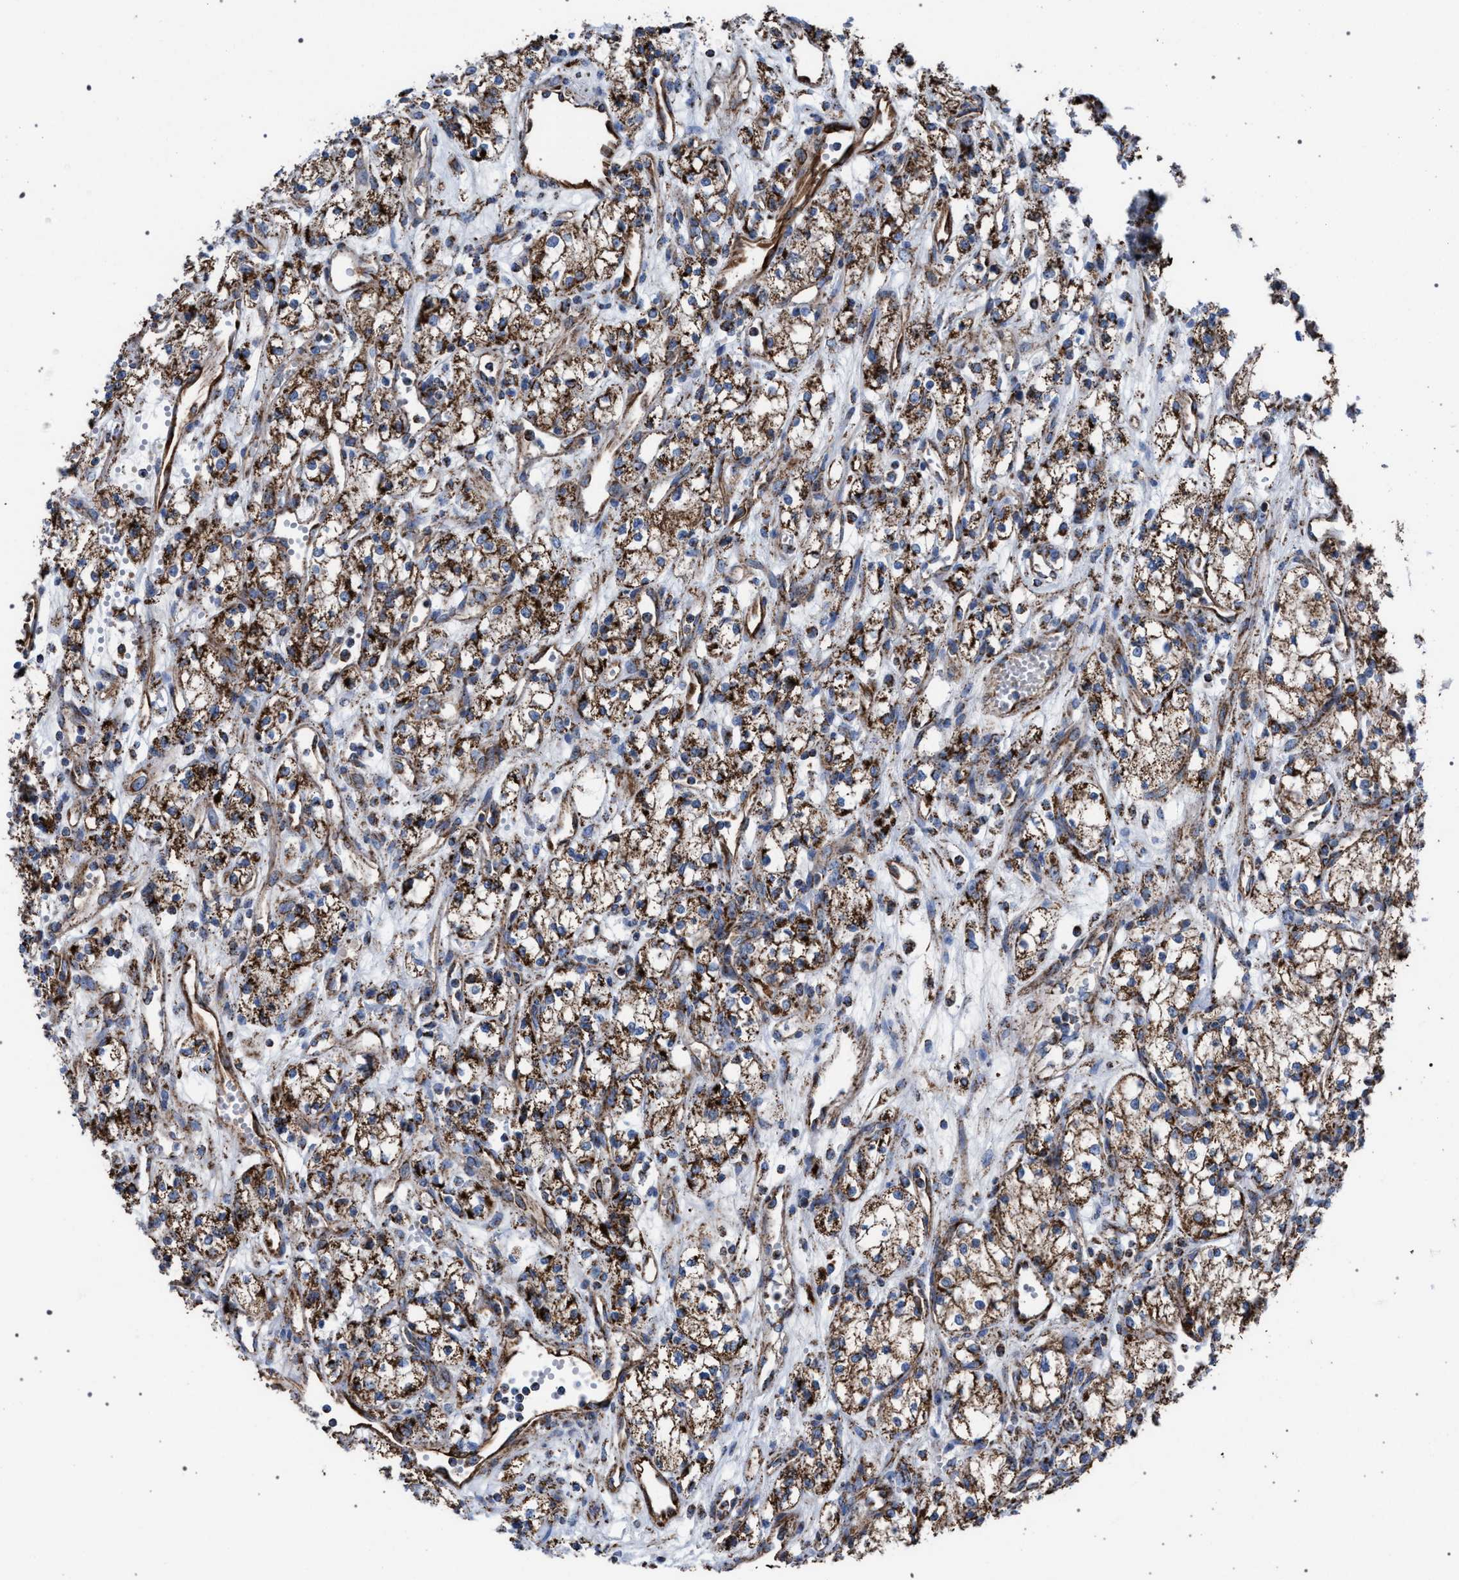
{"staining": {"intensity": "moderate", "quantity": "25%-75%", "location": "cytoplasmic/membranous"}, "tissue": "renal cancer", "cell_type": "Tumor cells", "image_type": "cancer", "snomed": [{"axis": "morphology", "description": "Adenocarcinoma, NOS"}, {"axis": "topography", "description": "Kidney"}], "caption": "Moderate cytoplasmic/membranous protein positivity is identified in approximately 25%-75% of tumor cells in renal adenocarcinoma.", "gene": "VPS13A", "patient": {"sex": "male", "age": 59}}